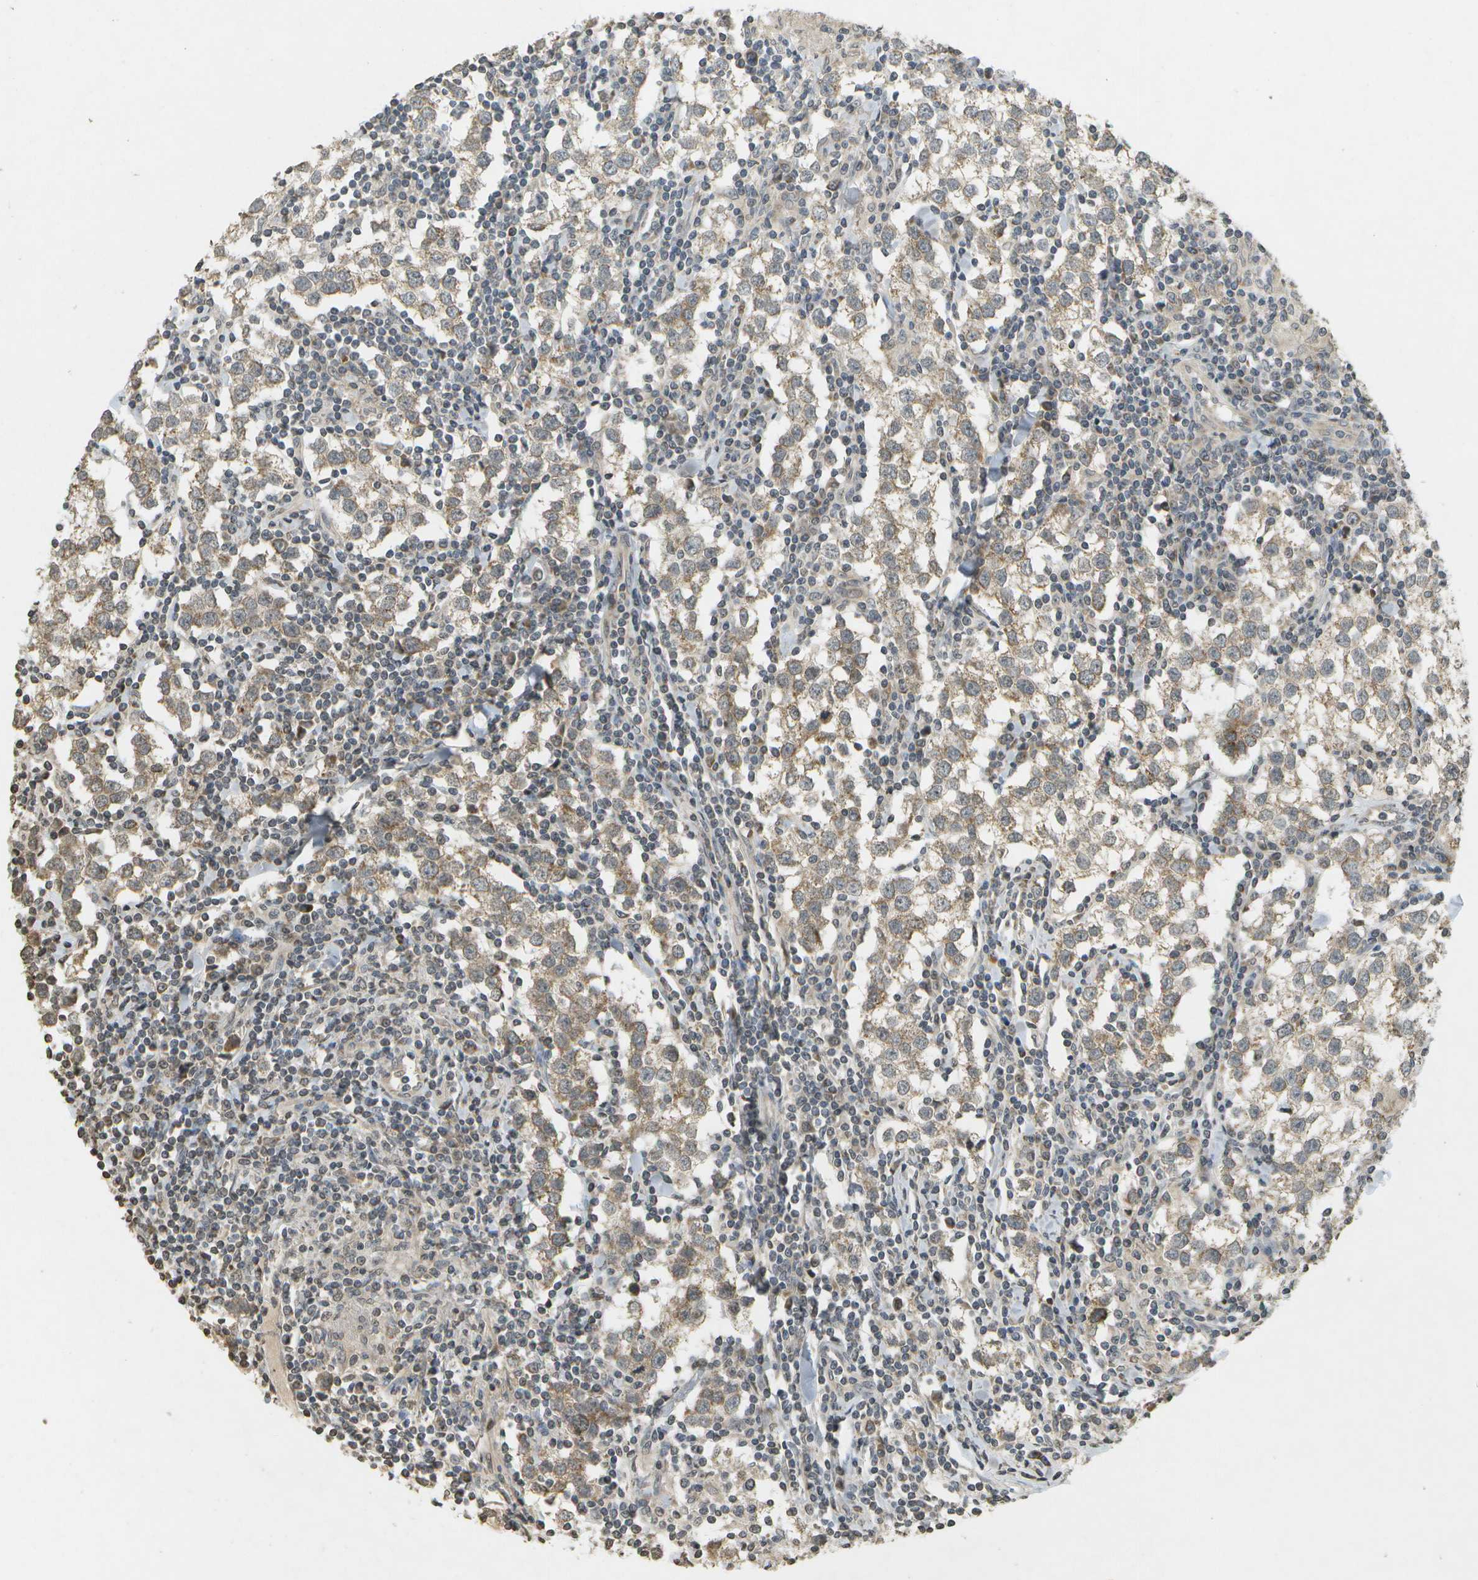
{"staining": {"intensity": "moderate", "quantity": ">75%", "location": "cytoplasmic/membranous"}, "tissue": "testis cancer", "cell_type": "Tumor cells", "image_type": "cancer", "snomed": [{"axis": "morphology", "description": "Seminoma, NOS"}, {"axis": "morphology", "description": "Carcinoma, Embryonal, NOS"}, {"axis": "topography", "description": "Testis"}], "caption": "A brown stain labels moderate cytoplasmic/membranous staining of a protein in testis cancer tumor cells.", "gene": "RAB21", "patient": {"sex": "male", "age": 36}}